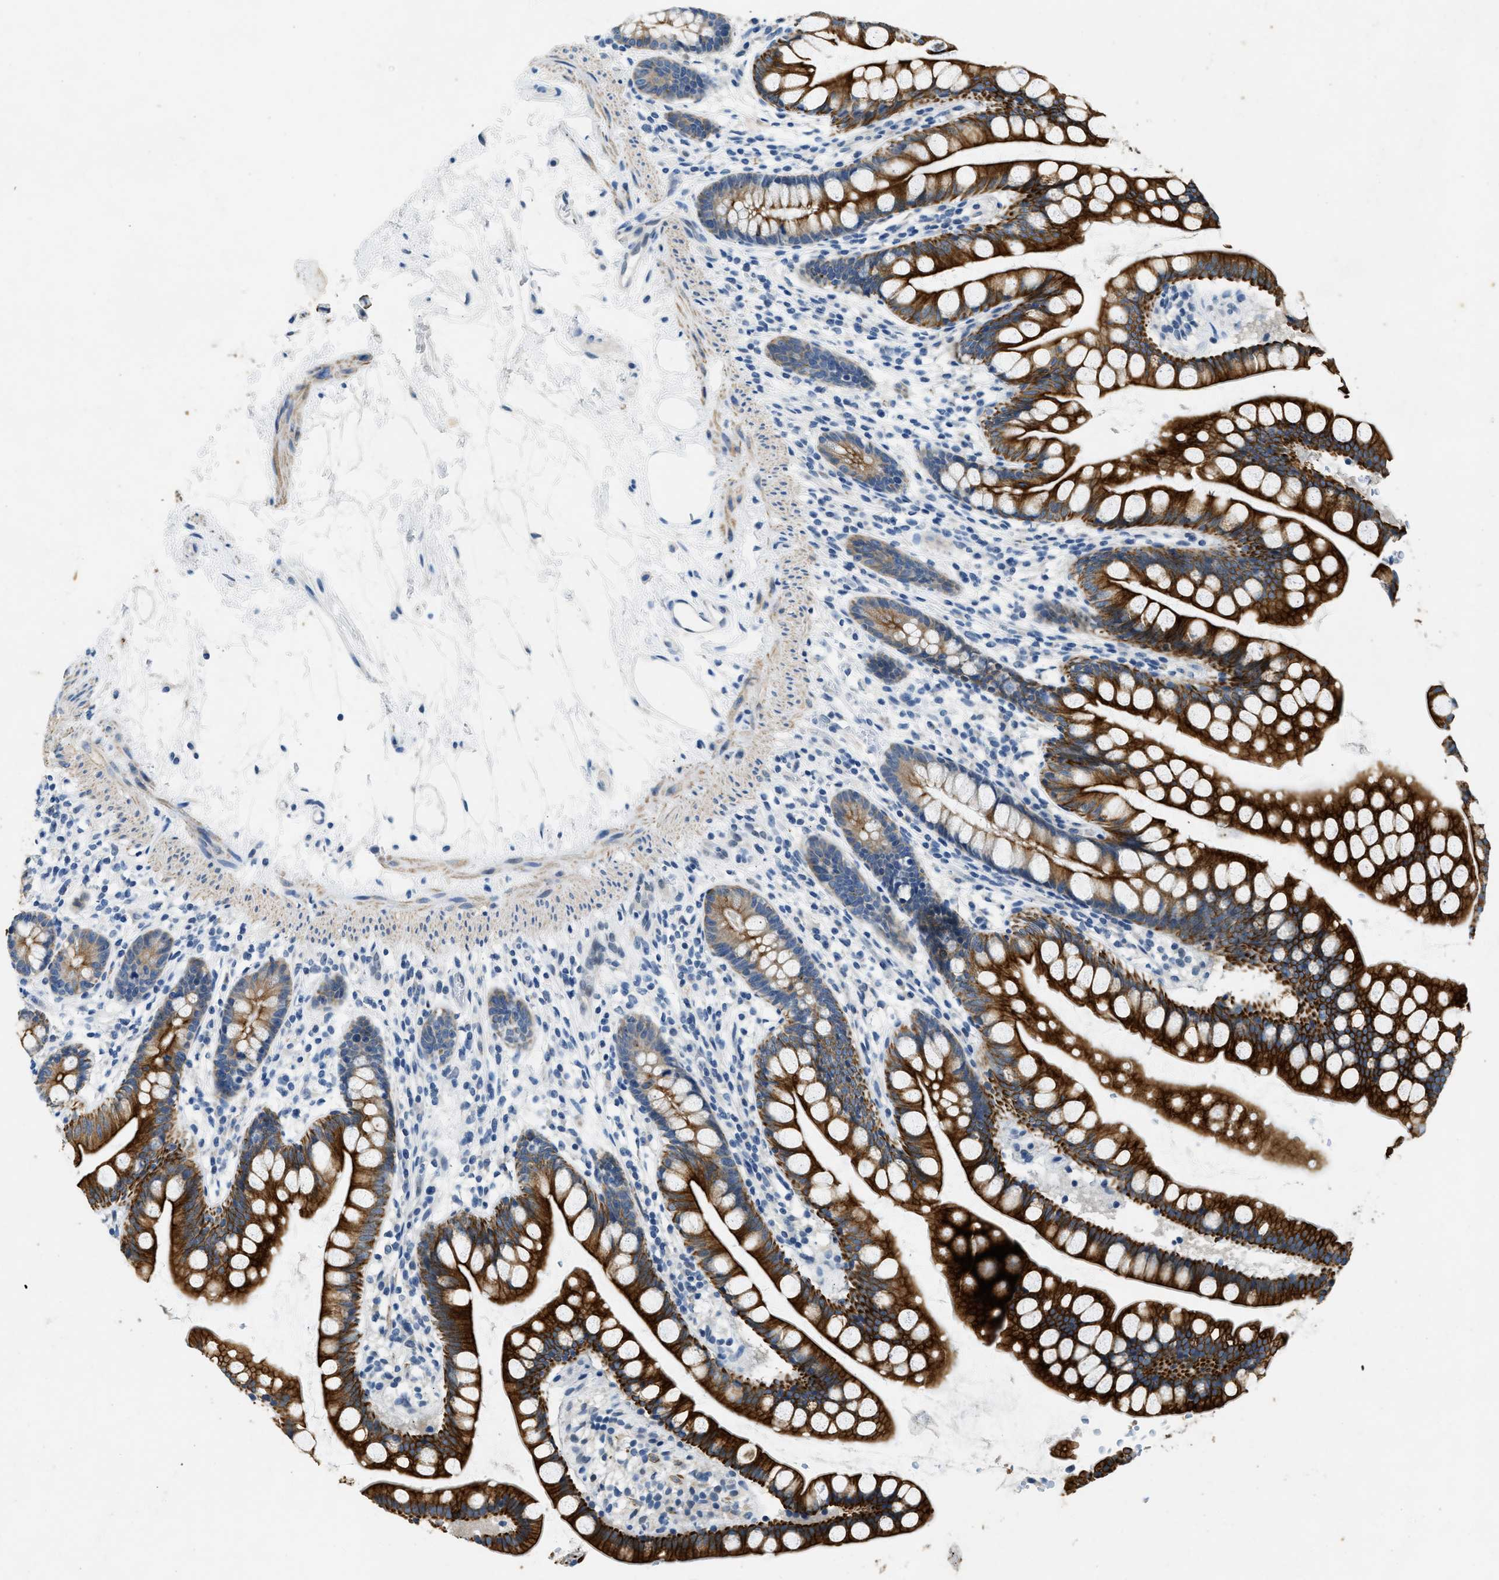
{"staining": {"intensity": "strong", "quantity": "25%-75%", "location": "cytoplasmic/membranous"}, "tissue": "small intestine", "cell_type": "Glandular cells", "image_type": "normal", "snomed": [{"axis": "morphology", "description": "Normal tissue, NOS"}, {"axis": "topography", "description": "Small intestine"}], "caption": "An IHC image of benign tissue is shown. Protein staining in brown shows strong cytoplasmic/membranous positivity in small intestine within glandular cells.", "gene": "CFAP20", "patient": {"sex": "female", "age": 84}}